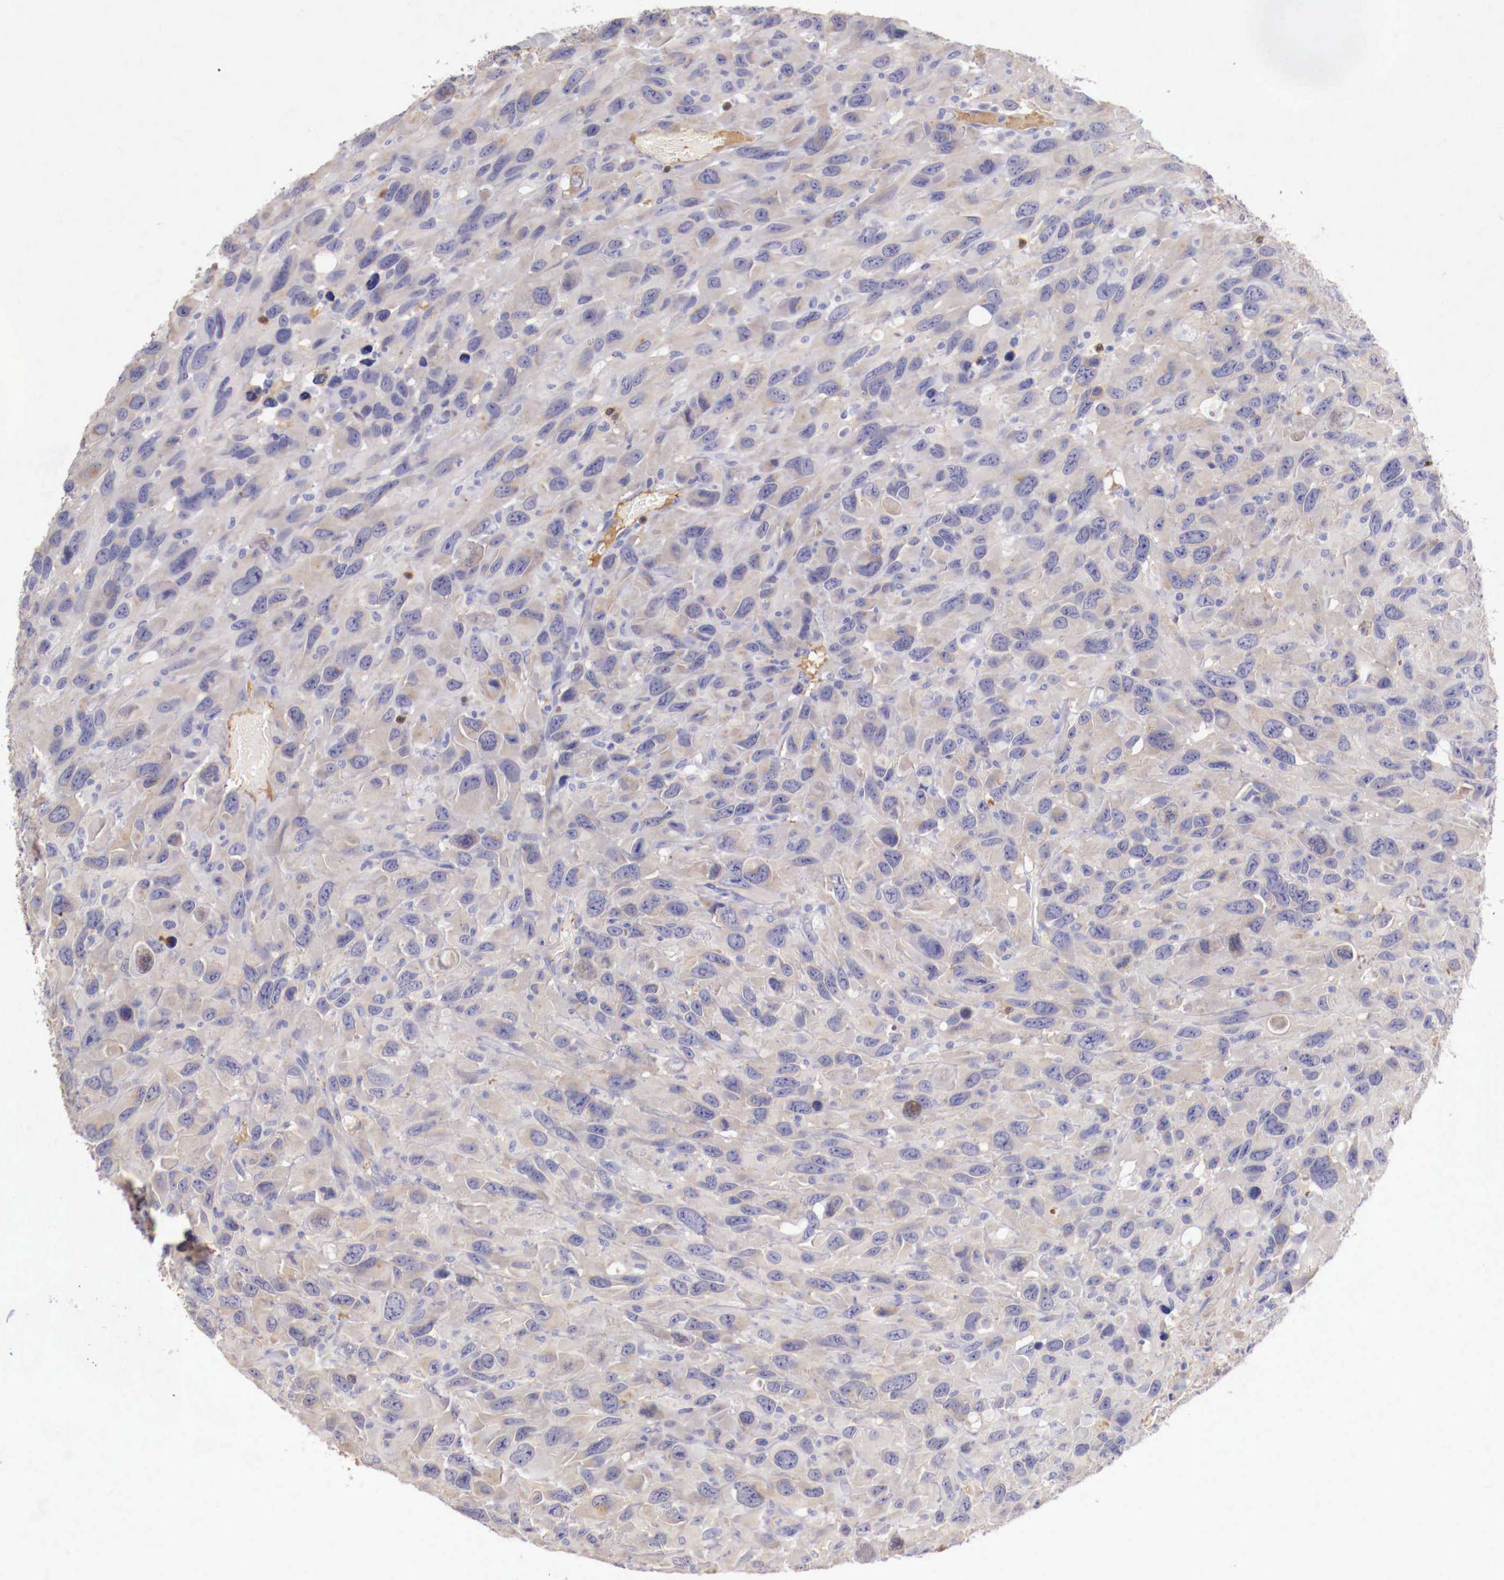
{"staining": {"intensity": "weak", "quantity": "25%-75%", "location": "cytoplasmic/membranous"}, "tissue": "renal cancer", "cell_type": "Tumor cells", "image_type": "cancer", "snomed": [{"axis": "morphology", "description": "Adenocarcinoma, NOS"}, {"axis": "topography", "description": "Kidney"}], "caption": "This micrograph exhibits immunohistochemistry (IHC) staining of human adenocarcinoma (renal), with low weak cytoplasmic/membranous expression in approximately 25%-75% of tumor cells.", "gene": "PITPNA", "patient": {"sex": "male", "age": 79}}